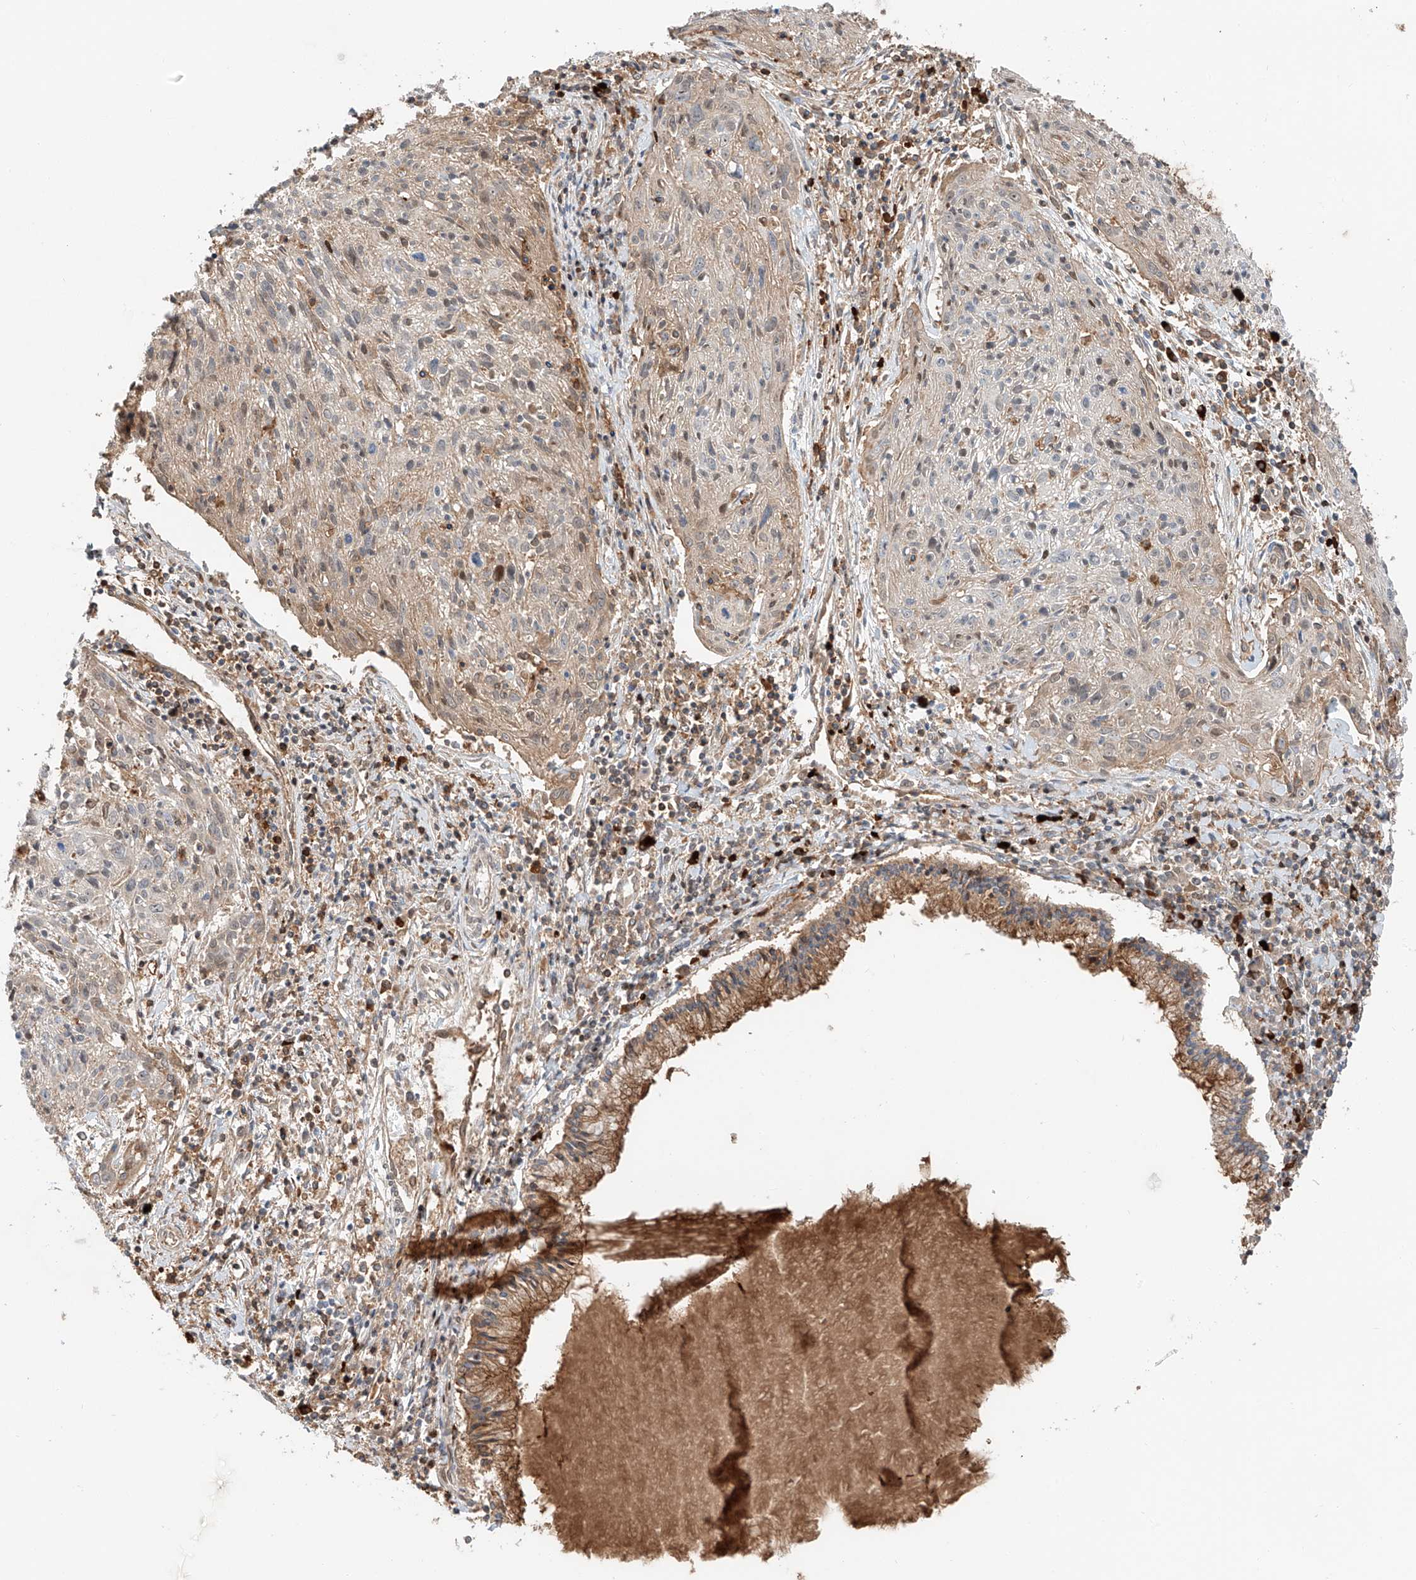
{"staining": {"intensity": "negative", "quantity": "none", "location": "none"}, "tissue": "cervical cancer", "cell_type": "Tumor cells", "image_type": "cancer", "snomed": [{"axis": "morphology", "description": "Squamous cell carcinoma, NOS"}, {"axis": "topography", "description": "Cervix"}], "caption": "Immunohistochemical staining of human cervical cancer (squamous cell carcinoma) demonstrates no significant staining in tumor cells. (DAB immunohistochemistry visualized using brightfield microscopy, high magnification).", "gene": "CEP162", "patient": {"sex": "female", "age": 51}}